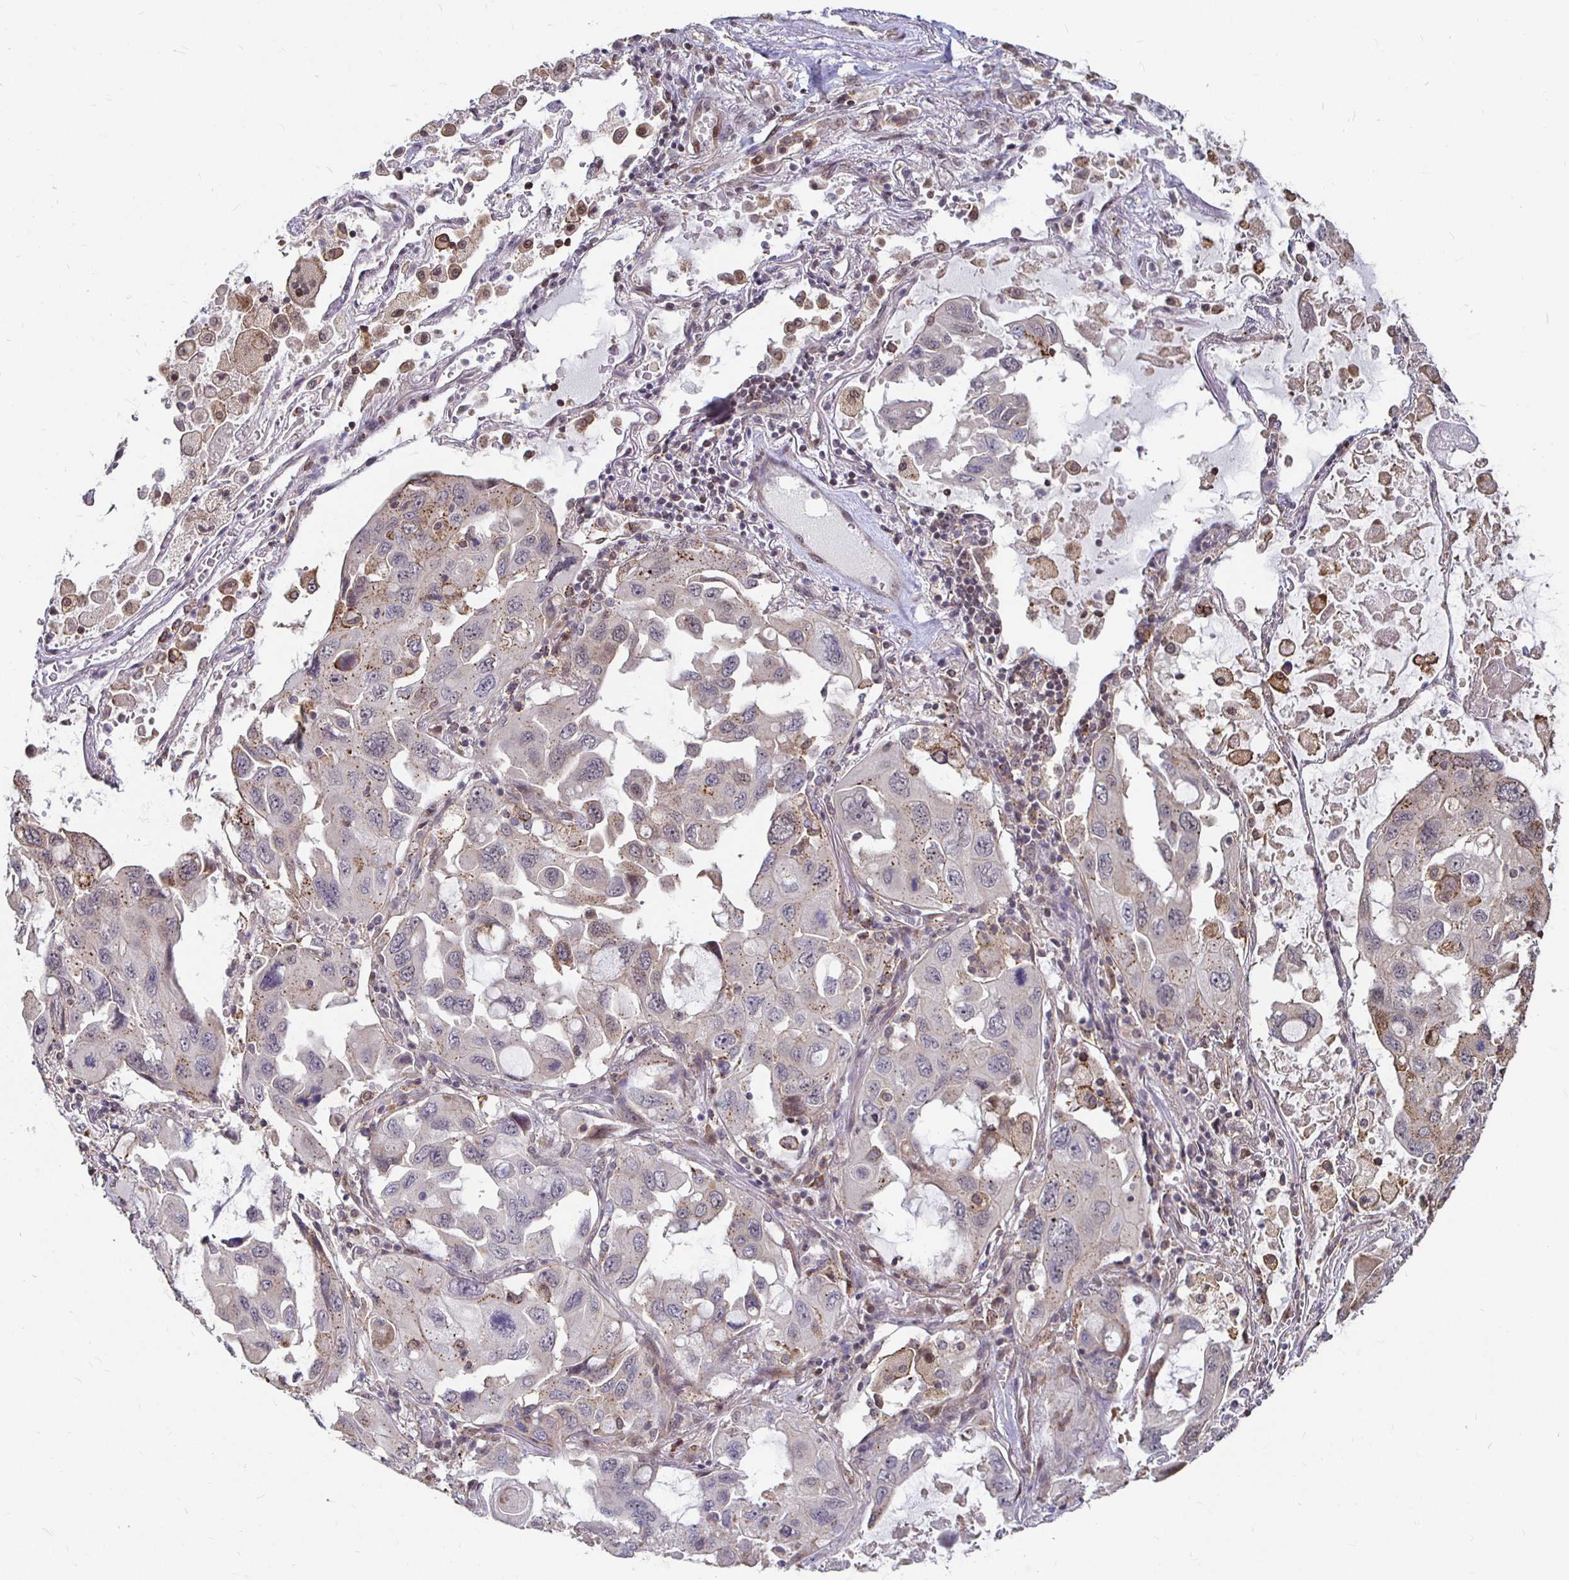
{"staining": {"intensity": "weak", "quantity": "25%-75%", "location": "cytoplasmic/membranous"}, "tissue": "lung cancer", "cell_type": "Tumor cells", "image_type": "cancer", "snomed": [{"axis": "morphology", "description": "Squamous cell carcinoma, NOS"}, {"axis": "topography", "description": "Lung"}], "caption": "Immunohistochemical staining of lung cancer (squamous cell carcinoma) demonstrates low levels of weak cytoplasmic/membranous protein positivity in about 25%-75% of tumor cells.", "gene": "CAPN11", "patient": {"sex": "female", "age": 73}}